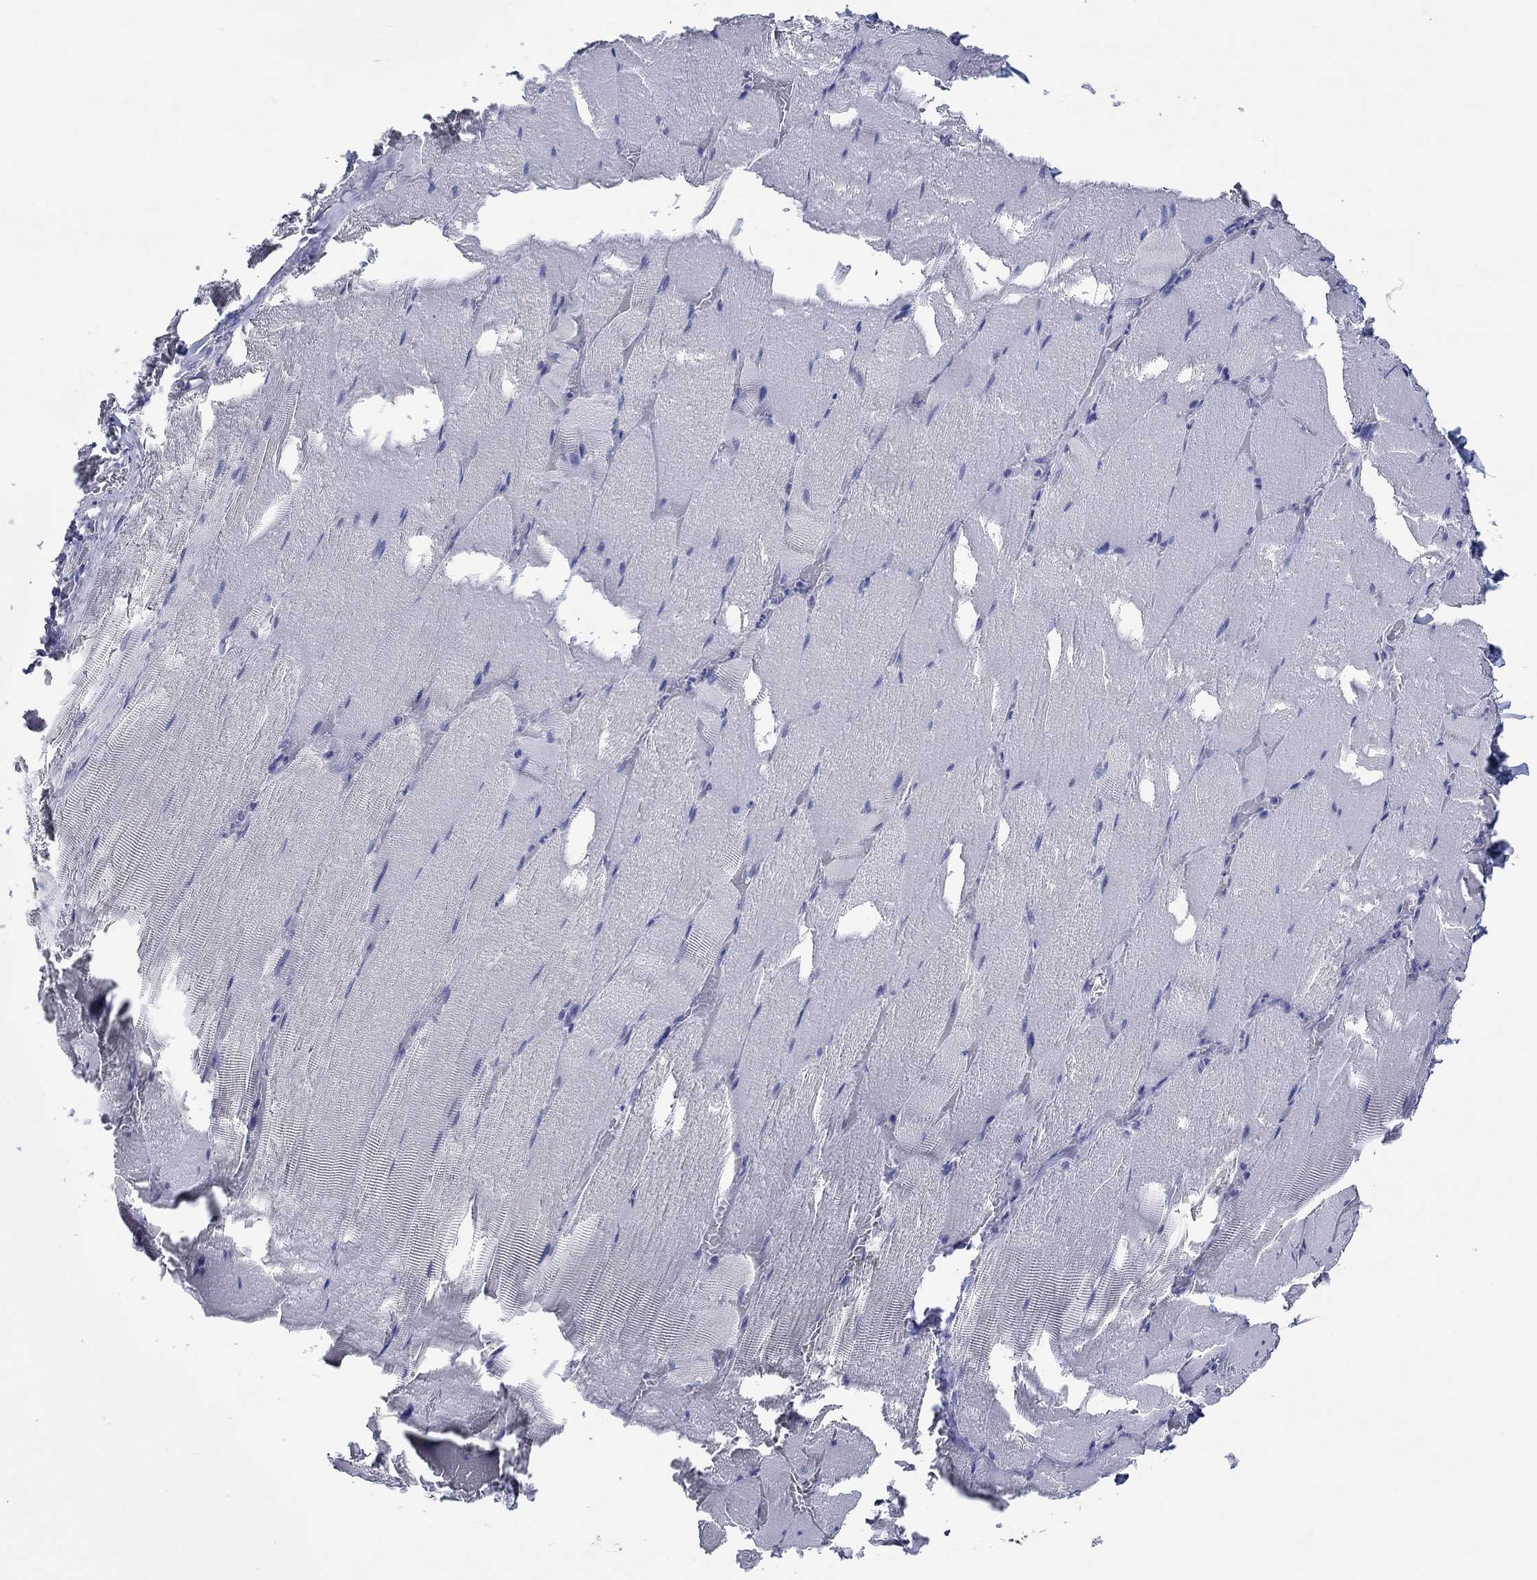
{"staining": {"intensity": "negative", "quantity": "none", "location": "none"}, "tissue": "skeletal muscle", "cell_type": "Myocytes", "image_type": "normal", "snomed": [{"axis": "morphology", "description": "Normal tissue, NOS"}, {"axis": "topography", "description": "Skeletal muscle"}], "caption": "Myocytes show no significant positivity in unremarkable skeletal muscle. (Brightfield microscopy of DAB (3,3'-diaminobenzidine) immunohistochemistry (IHC) at high magnification).", "gene": "TOMM20L", "patient": {"sex": "male", "age": 56}}